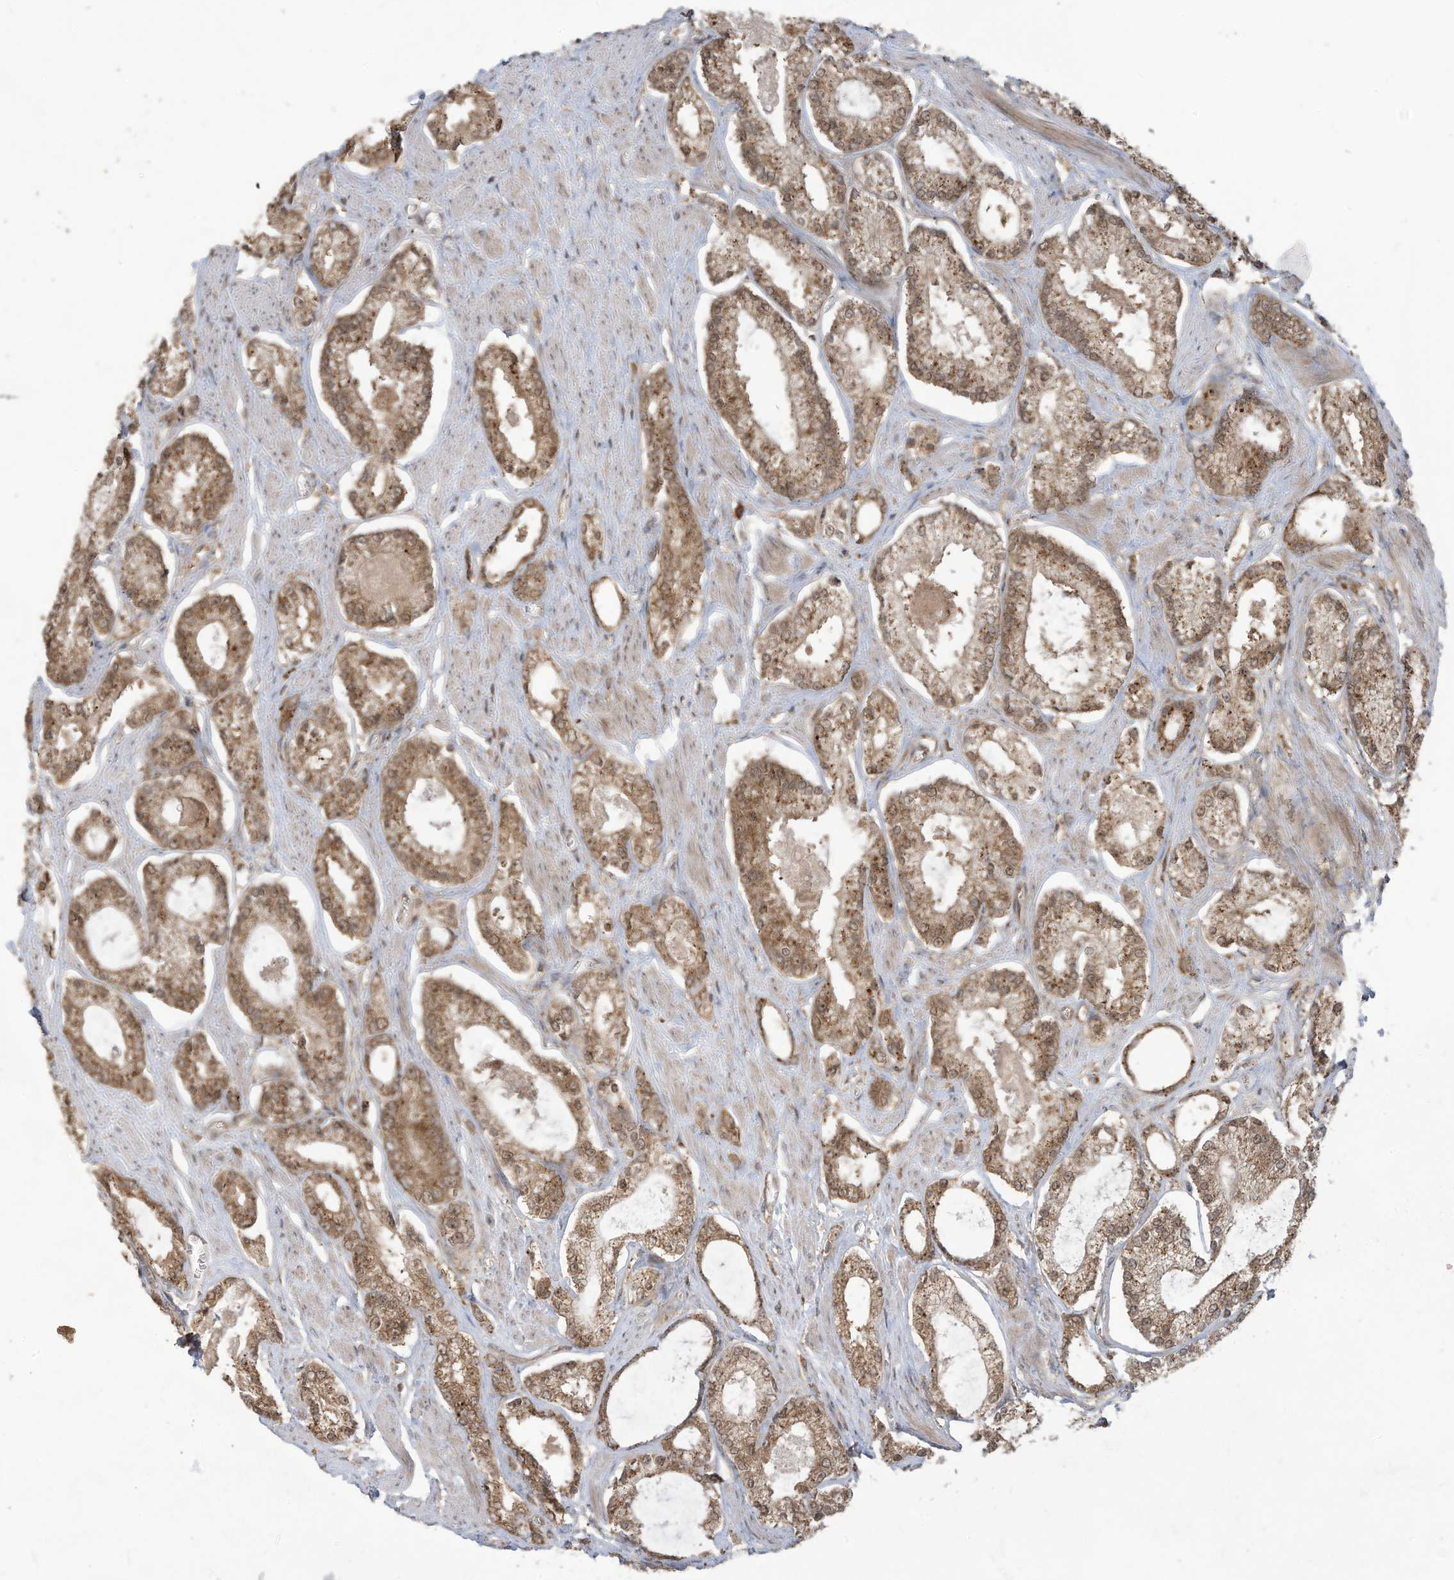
{"staining": {"intensity": "moderate", "quantity": ">75%", "location": "cytoplasmic/membranous"}, "tissue": "prostate cancer", "cell_type": "Tumor cells", "image_type": "cancer", "snomed": [{"axis": "morphology", "description": "Adenocarcinoma, Low grade"}, {"axis": "topography", "description": "Prostate"}], "caption": "Approximately >75% of tumor cells in adenocarcinoma (low-grade) (prostate) exhibit moderate cytoplasmic/membranous protein staining as visualized by brown immunohistochemical staining.", "gene": "CARF", "patient": {"sex": "male", "age": 54}}